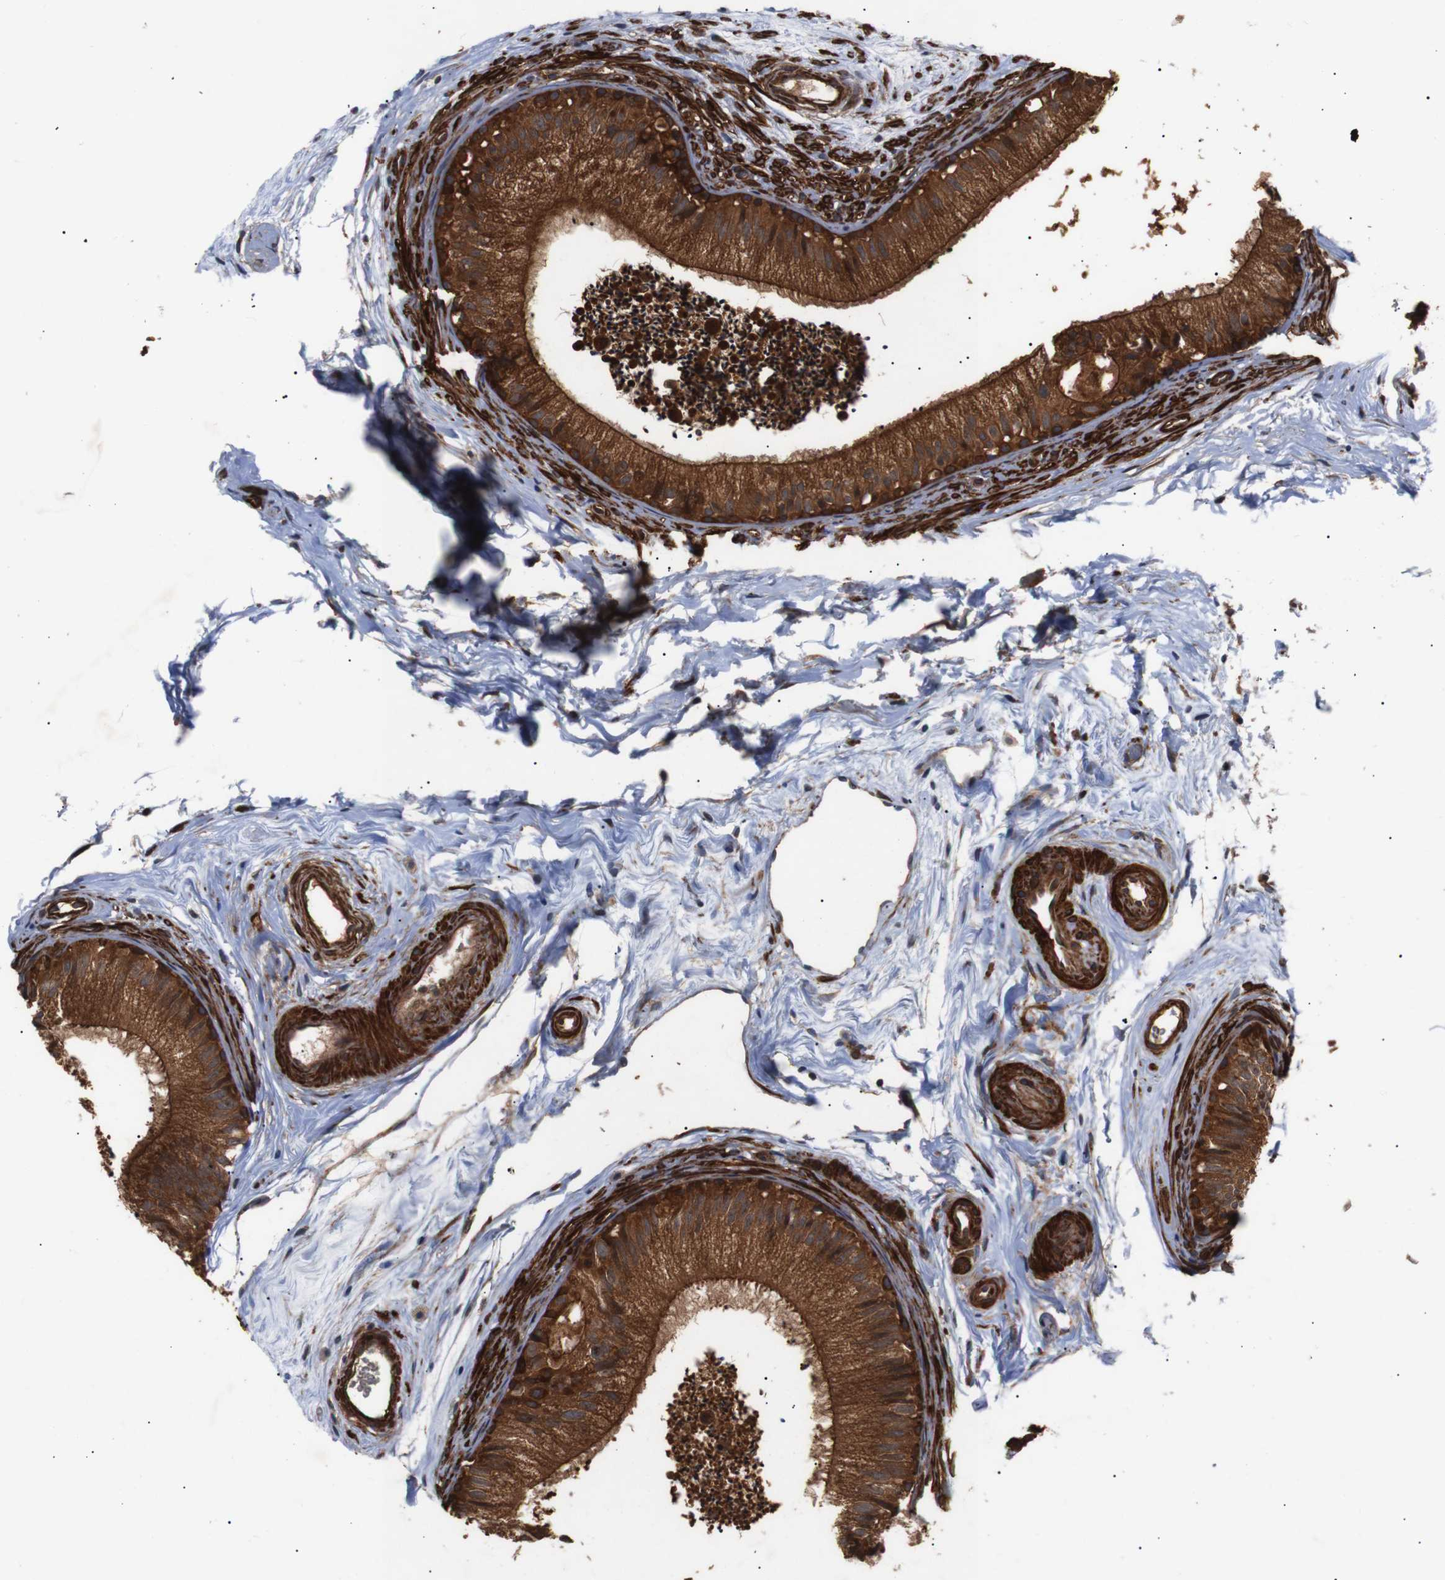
{"staining": {"intensity": "strong", "quantity": ">75%", "location": "cytoplasmic/membranous"}, "tissue": "epididymis", "cell_type": "Glandular cells", "image_type": "normal", "snomed": [{"axis": "morphology", "description": "Normal tissue, NOS"}, {"axis": "topography", "description": "Epididymis"}], "caption": "About >75% of glandular cells in unremarkable epididymis display strong cytoplasmic/membranous protein staining as visualized by brown immunohistochemical staining.", "gene": "PAWR", "patient": {"sex": "male", "age": 56}}